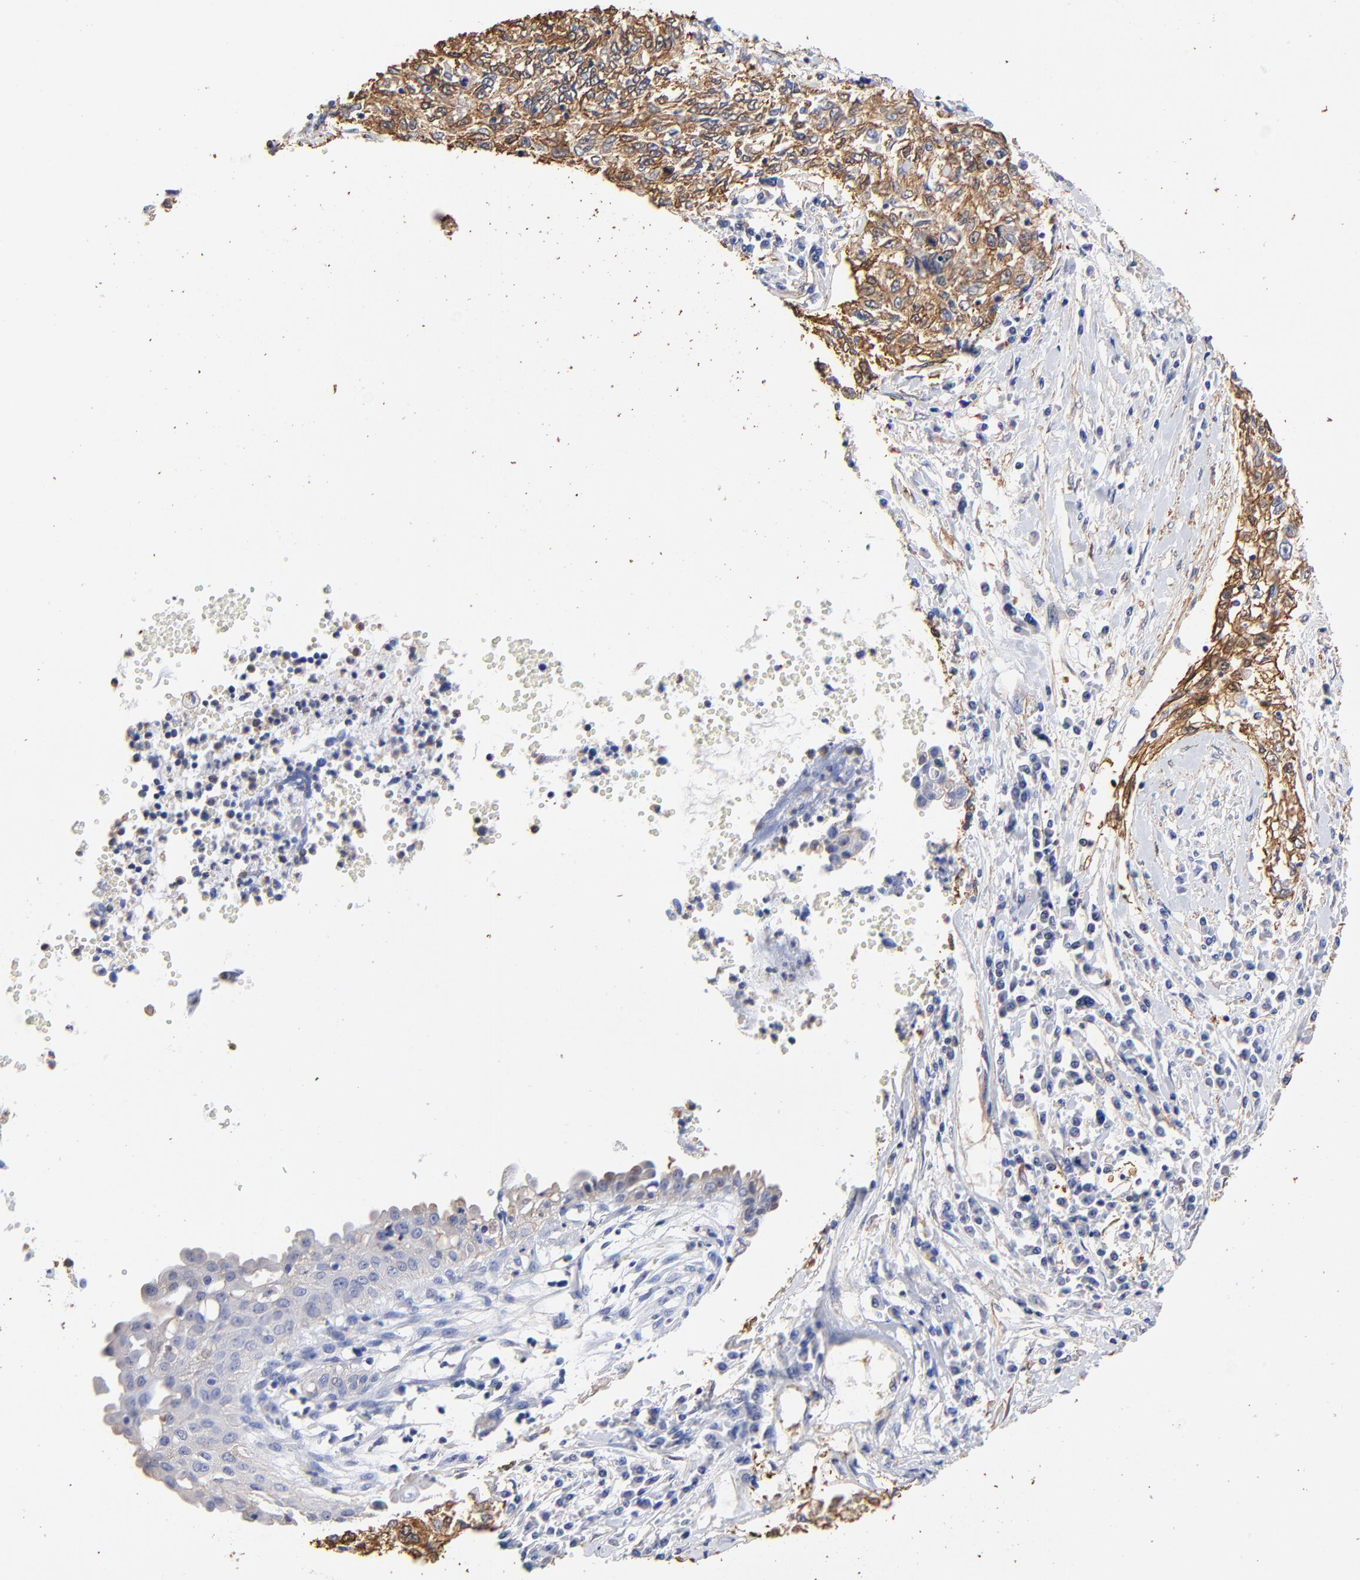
{"staining": {"intensity": "weak", "quantity": ">75%", "location": "cytoplasmic/membranous"}, "tissue": "cervical cancer", "cell_type": "Tumor cells", "image_type": "cancer", "snomed": [{"axis": "morphology", "description": "Normal tissue, NOS"}, {"axis": "morphology", "description": "Squamous cell carcinoma, NOS"}, {"axis": "topography", "description": "Cervix"}], "caption": "The immunohistochemical stain shows weak cytoplasmic/membranous staining in tumor cells of squamous cell carcinoma (cervical) tissue.", "gene": "TAGLN2", "patient": {"sex": "female", "age": 45}}